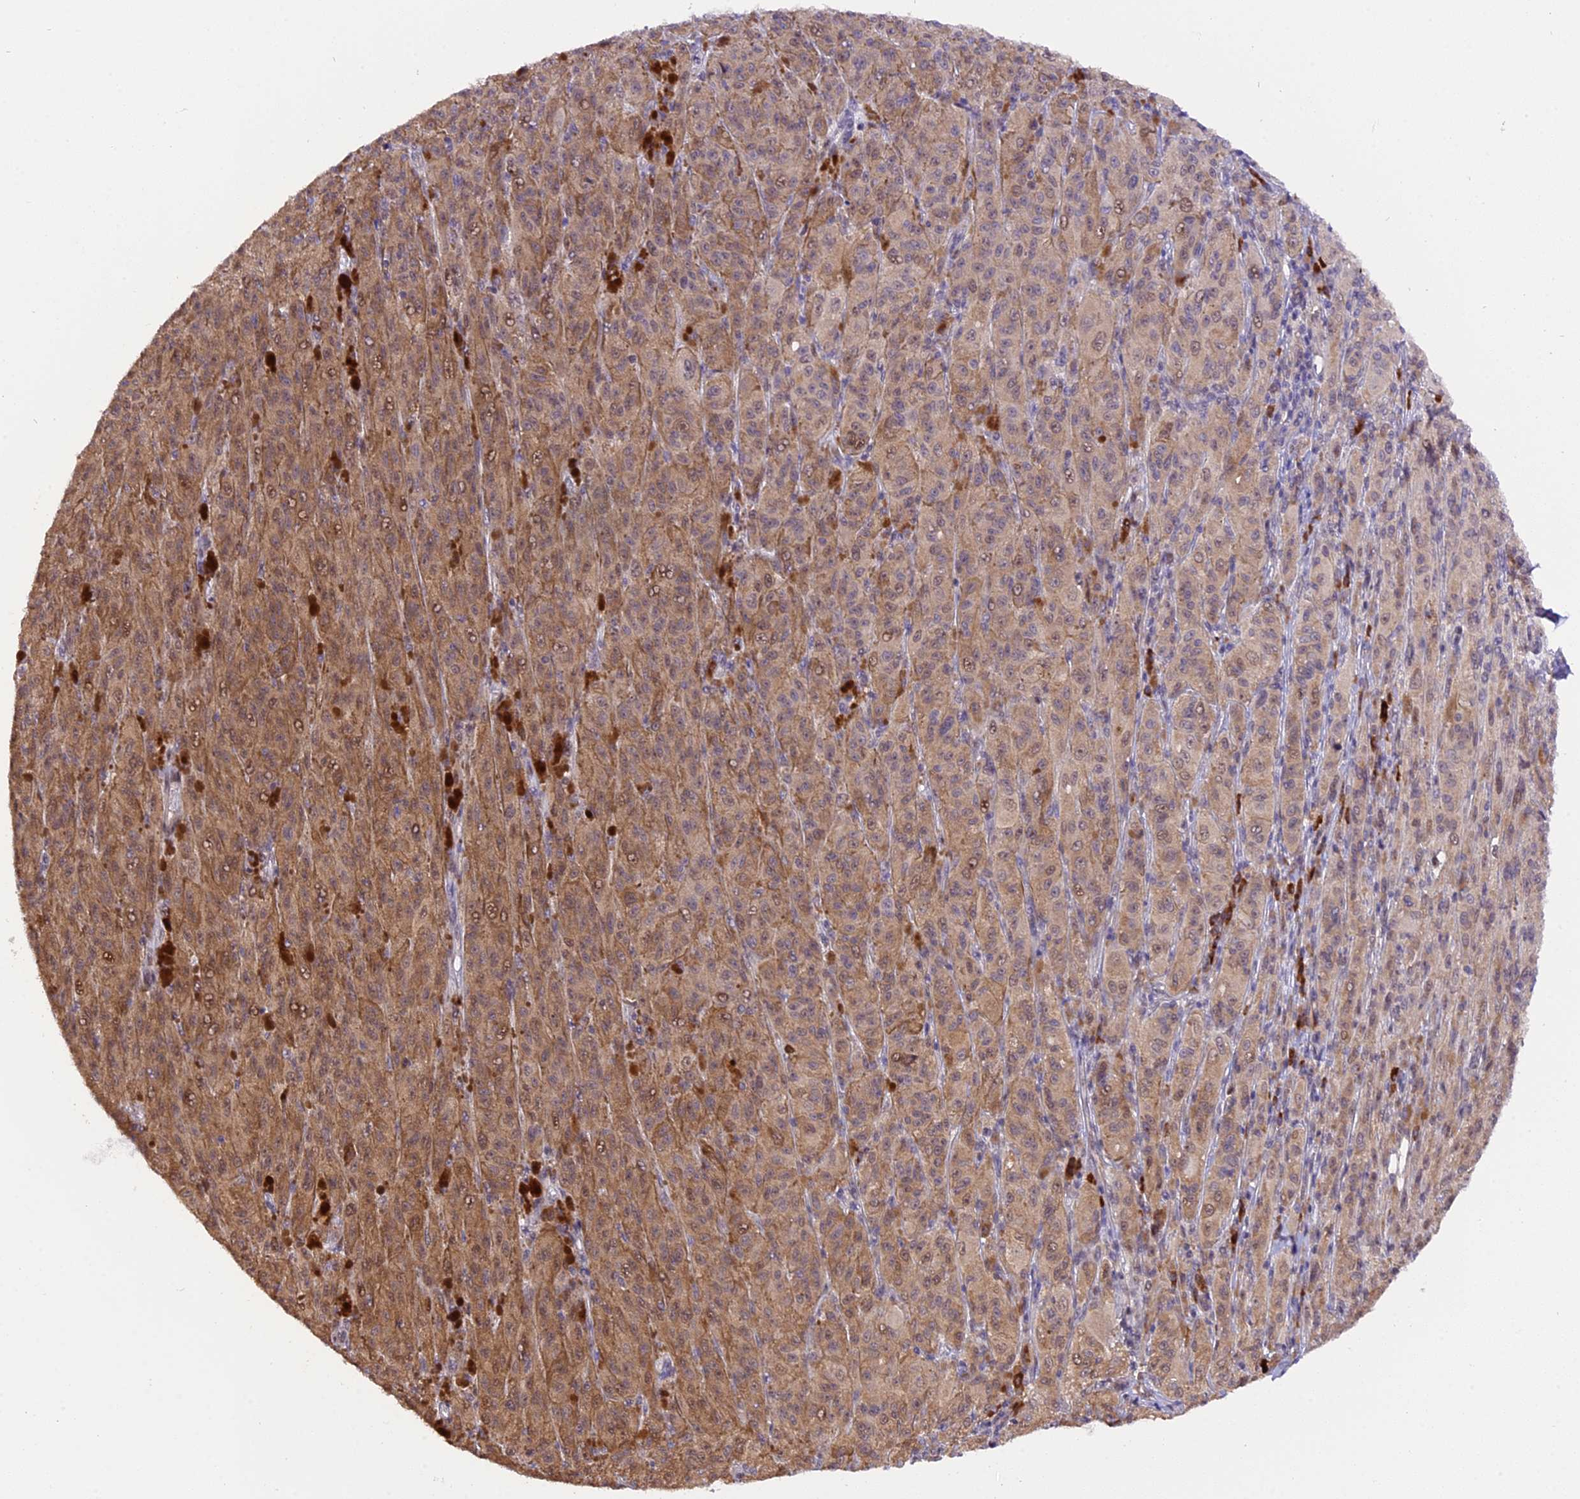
{"staining": {"intensity": "moderate", "quantity": "25%-75%", "location": "cytoplasmic/membranous"}, "tissue": "melanoma", "cell_type": "Tumor cells", "image_type": "cancer", "snomed": [{"axis": "morphology", "description": "Malignant melanoma, NOS"}, {"axis": "topography", "description": "Skin"}], "caption": "Moderate cytoplasmic/membranous staining for a protein is identified in about 25%-75% of tumor cells of malignant melanoma using IHC.", "gene": "HERPUD1", "patient": {"sex": "female", "age": 52}}